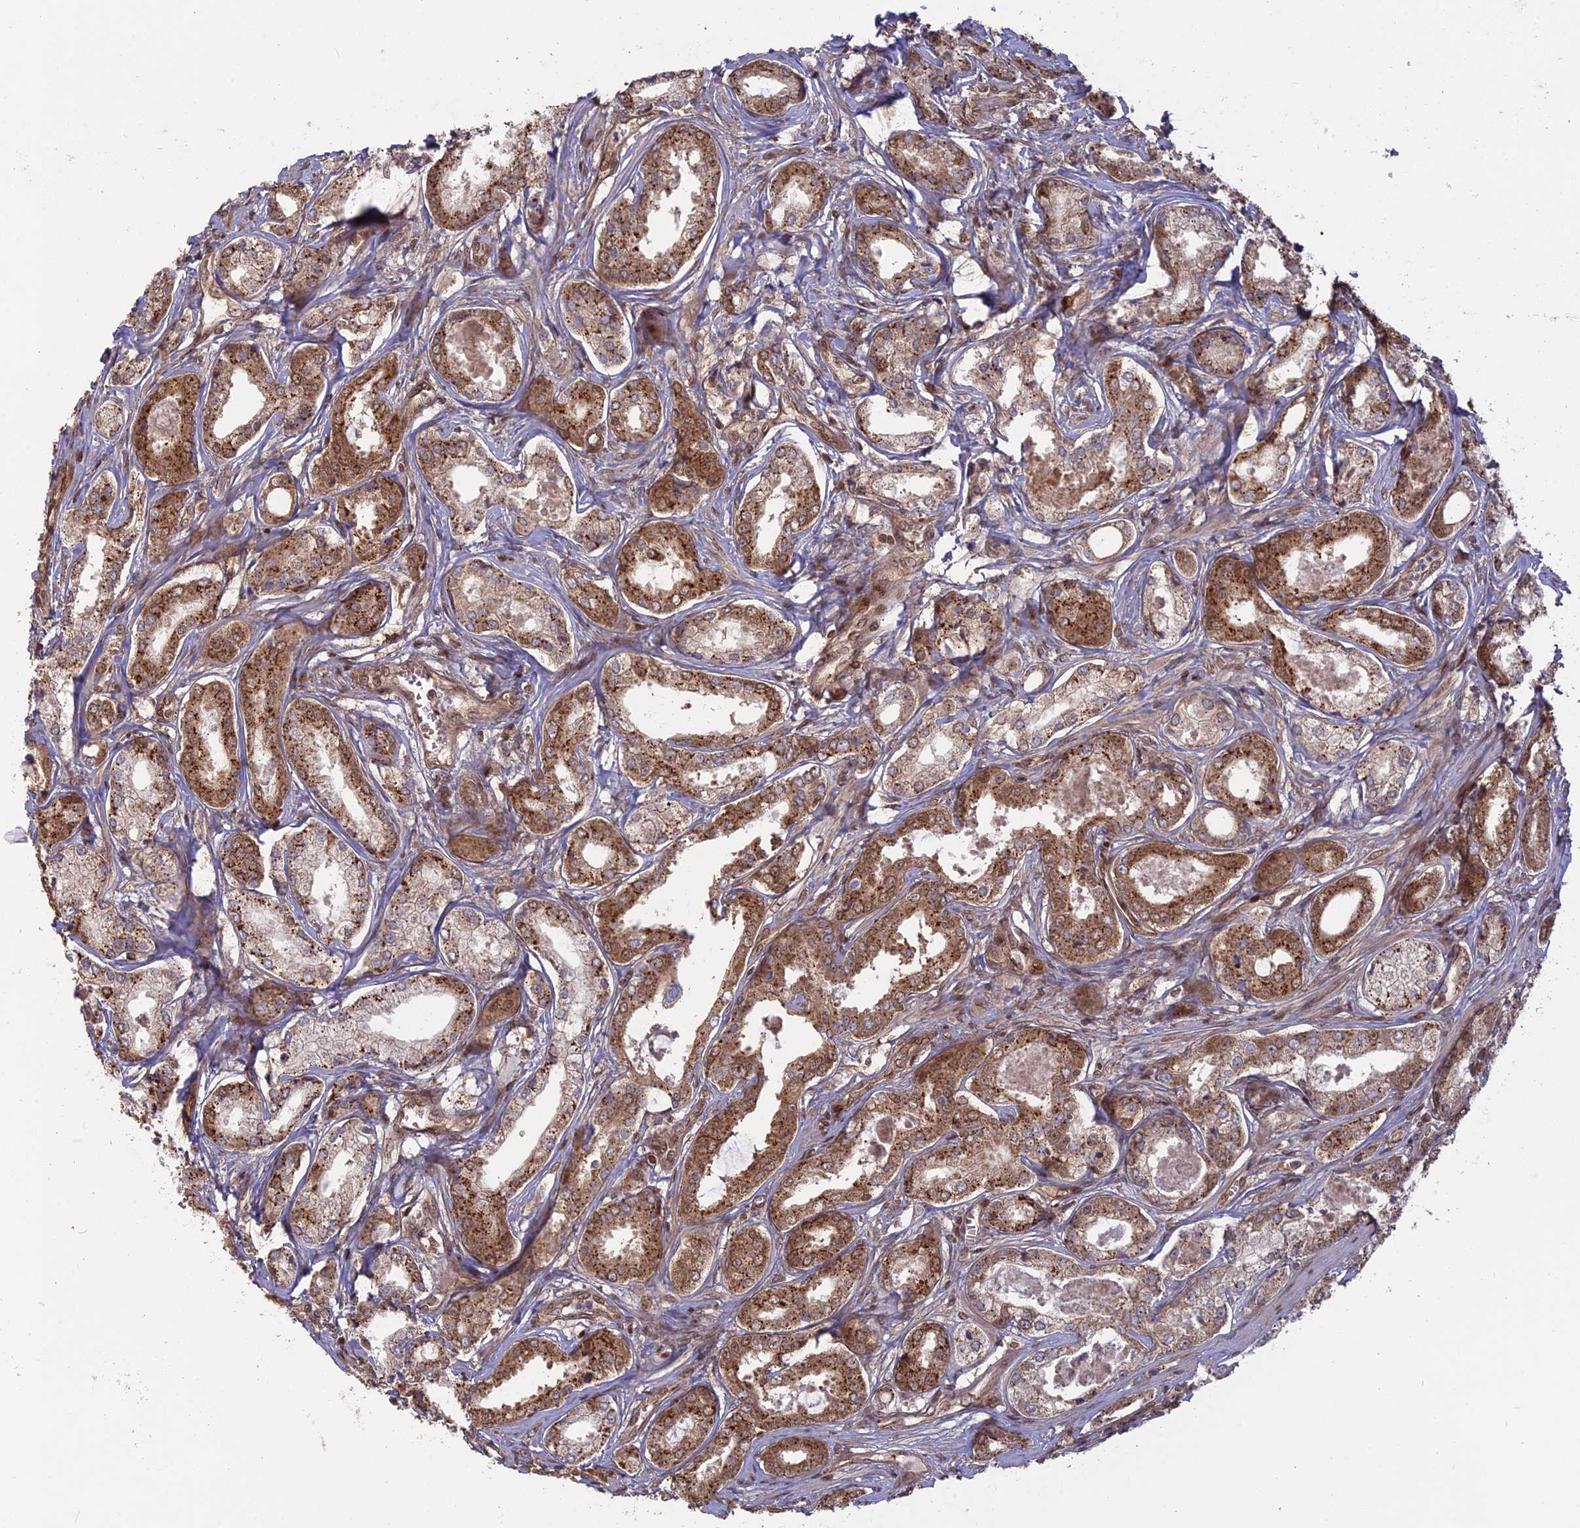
{"staining": {"intensity": "moderate", "quantity": ">75%", "location": "cytoplasmic/membranous"}, "tissue": "prostate cancer", "cell_type": "Tumor cells", "image_type": "cancer", "snomed": [{"axis": "morphology", "description": "Adenocarcinoma, Low grade"}, {"axis": "topography", "description": "Prostate"}], "caption": "Protein analysis of prostate adenocarcinoma (low-grade) tissue demonstrates moderate cytoplasmic/membranous staining in about >75% of tumor cells.", "gene": "PKIG", "patient": {"sex": "male", "age": 68}}